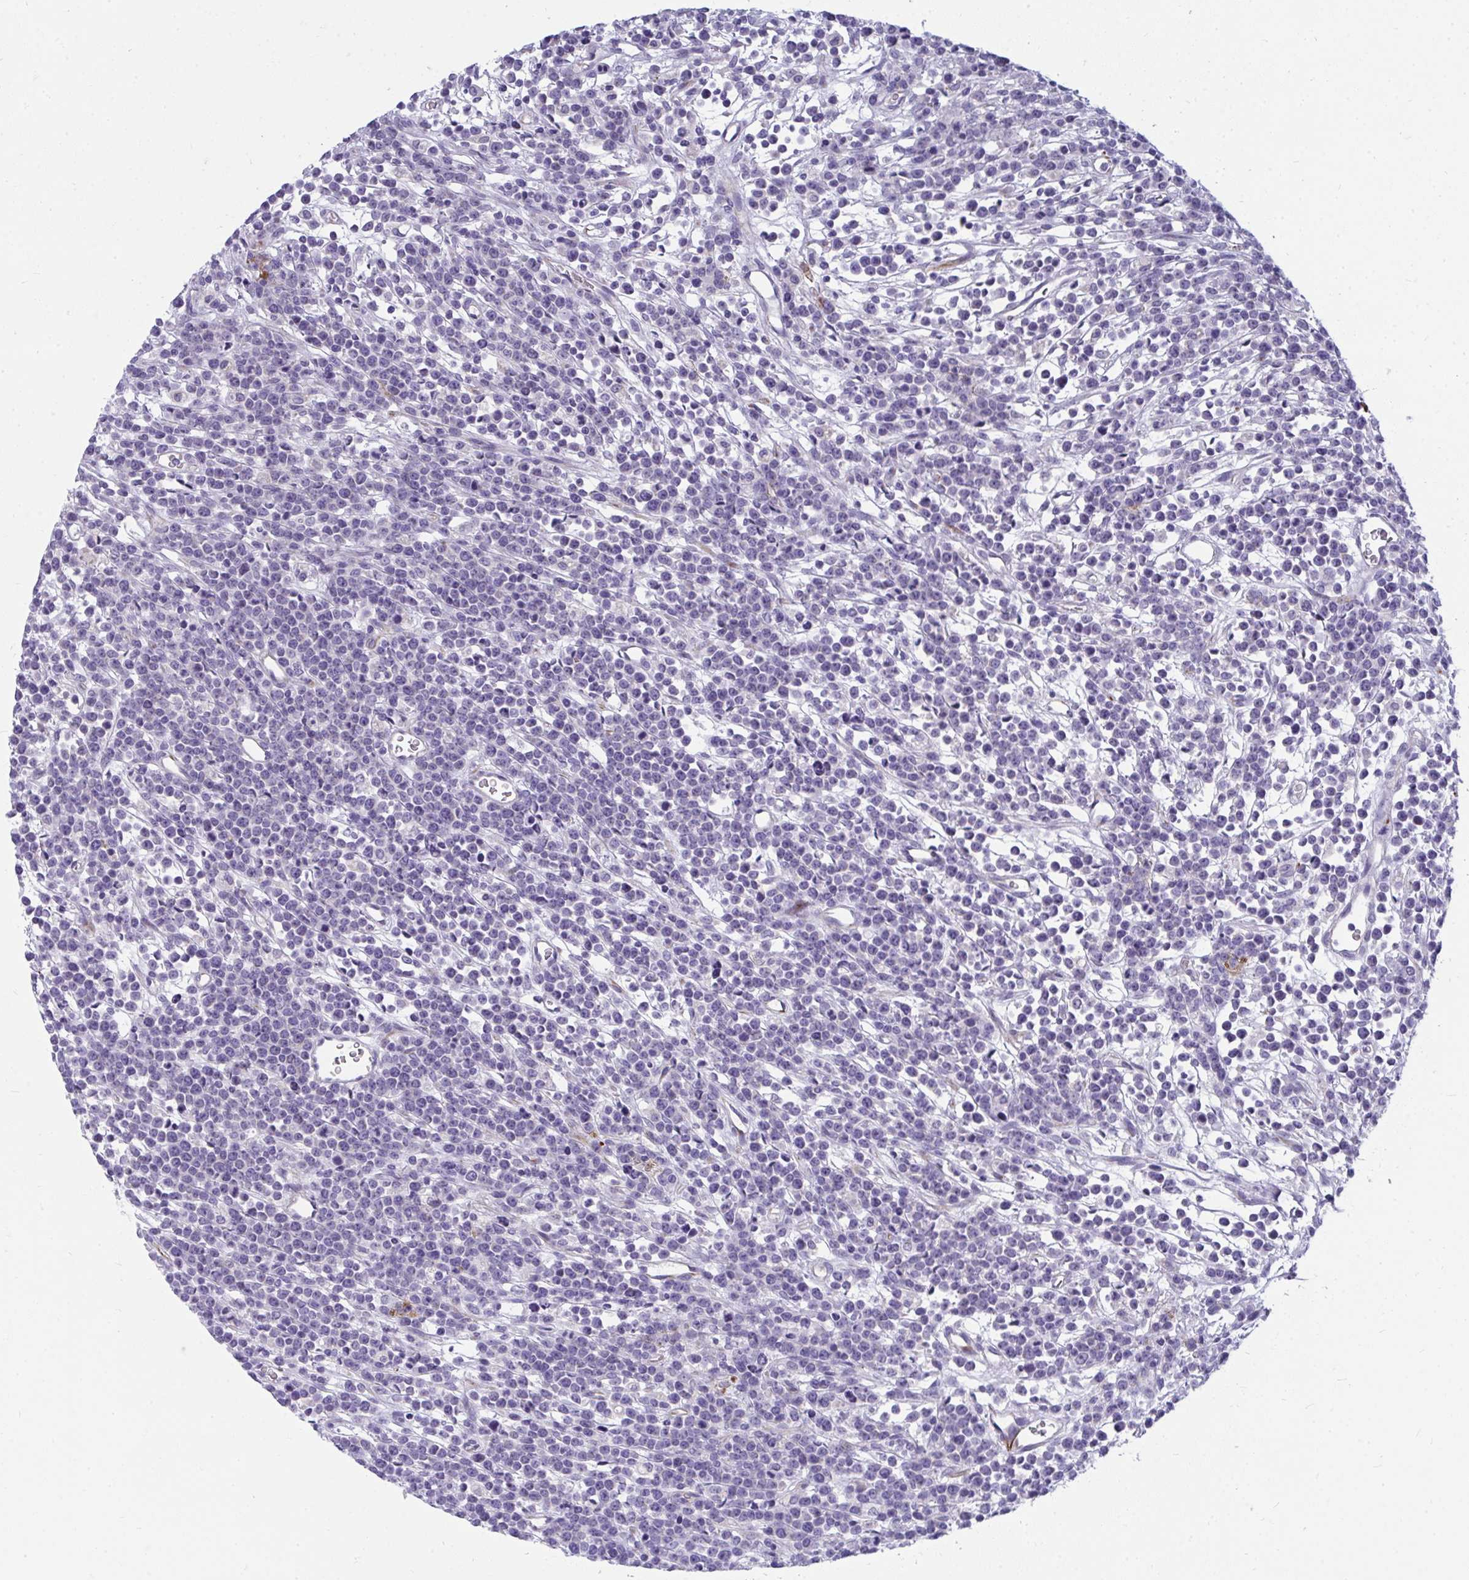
{"staining": {"intensity": "negative", "quantity": "none", "location": "none"}, "tissue": "lymphoma", "cell_type": "Tumor cells", "image_type": "cancer", "snomed": [{"axis": "morphology", "description": "Malignant lymphoma, non-Hodgkin's type, High grade"}, {"axis": "topography", "description": "Ovary"}], "caption": "Immunohistochemistry (IHC) of lymphoma exhibits no staining in tumor cells. The staining was performed using DAB to visualize the protein expression in brown, while the nuclei were stained in blue with hematoxylin (Magnification: 20x).", "gene": "TSBP1", "patient": {"sex": "female", "age": 56}}